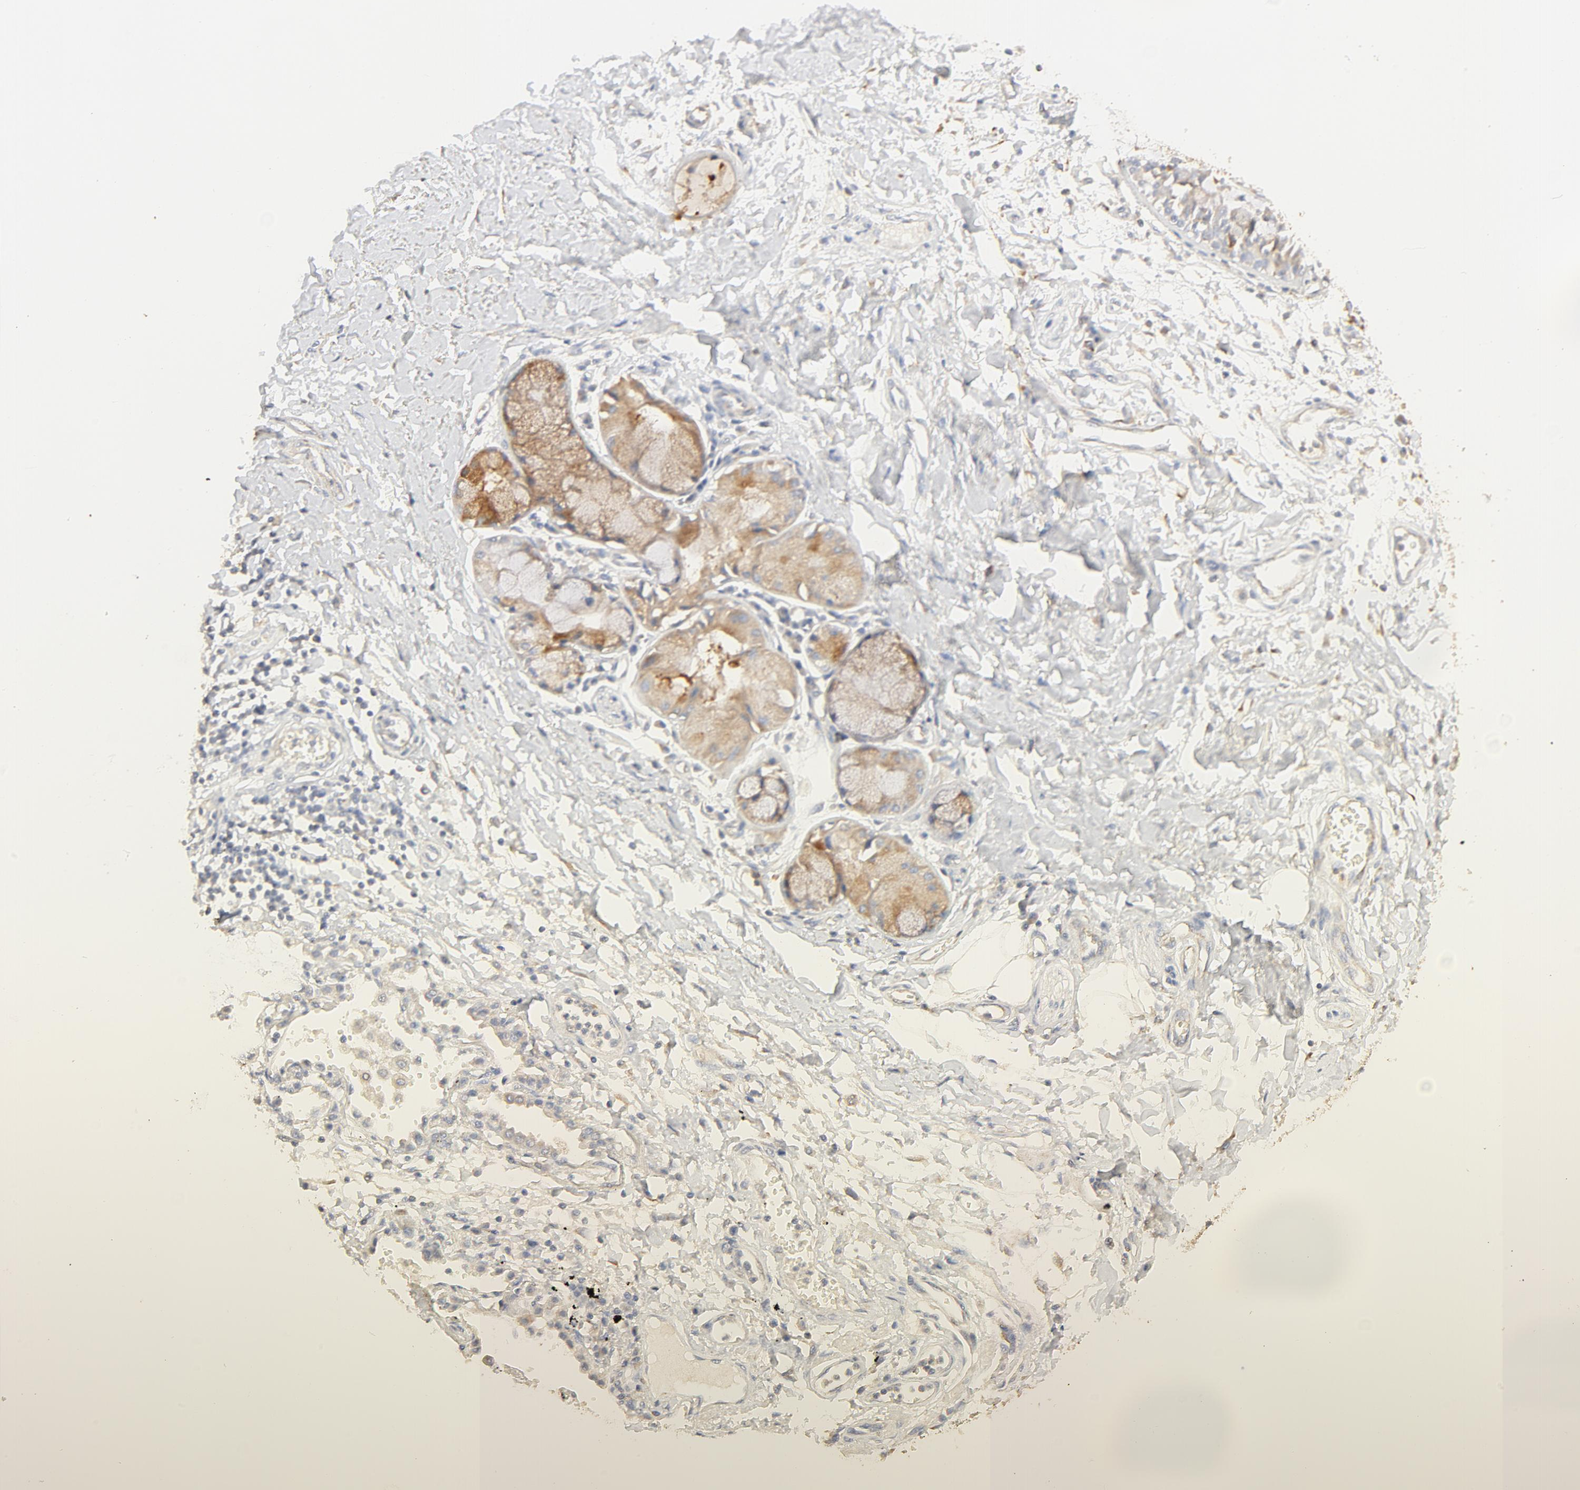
{"staining": {"intensity": "negative", "quantity": "none", "location": "none"}, "tissue": "adipose tissue", "cell_type": "Adipocytes", "image_type": "normal", "snomed": [{"axis": "morphology", "description": "Normal tissue, NOS"}, {"axis": "morphology", "description": "Adenocarcinoma, NOS"}, {"axis": "topography", "description": "Cartilage tissue"}, {"axis": "topography", "description": "Bronchus"}, {"axis": "topography", "description": "Lung"}], "caption": "High magnification brightfield microscopy of unremarkable adipose tissue stained with DAB (brown) and counterstained with hematoxylin (blue): adipocytes show no significant expression. Nuclei are stained in blue.", "gene": "FCGBP", "patient": {"sex": "female", "age": 67}}